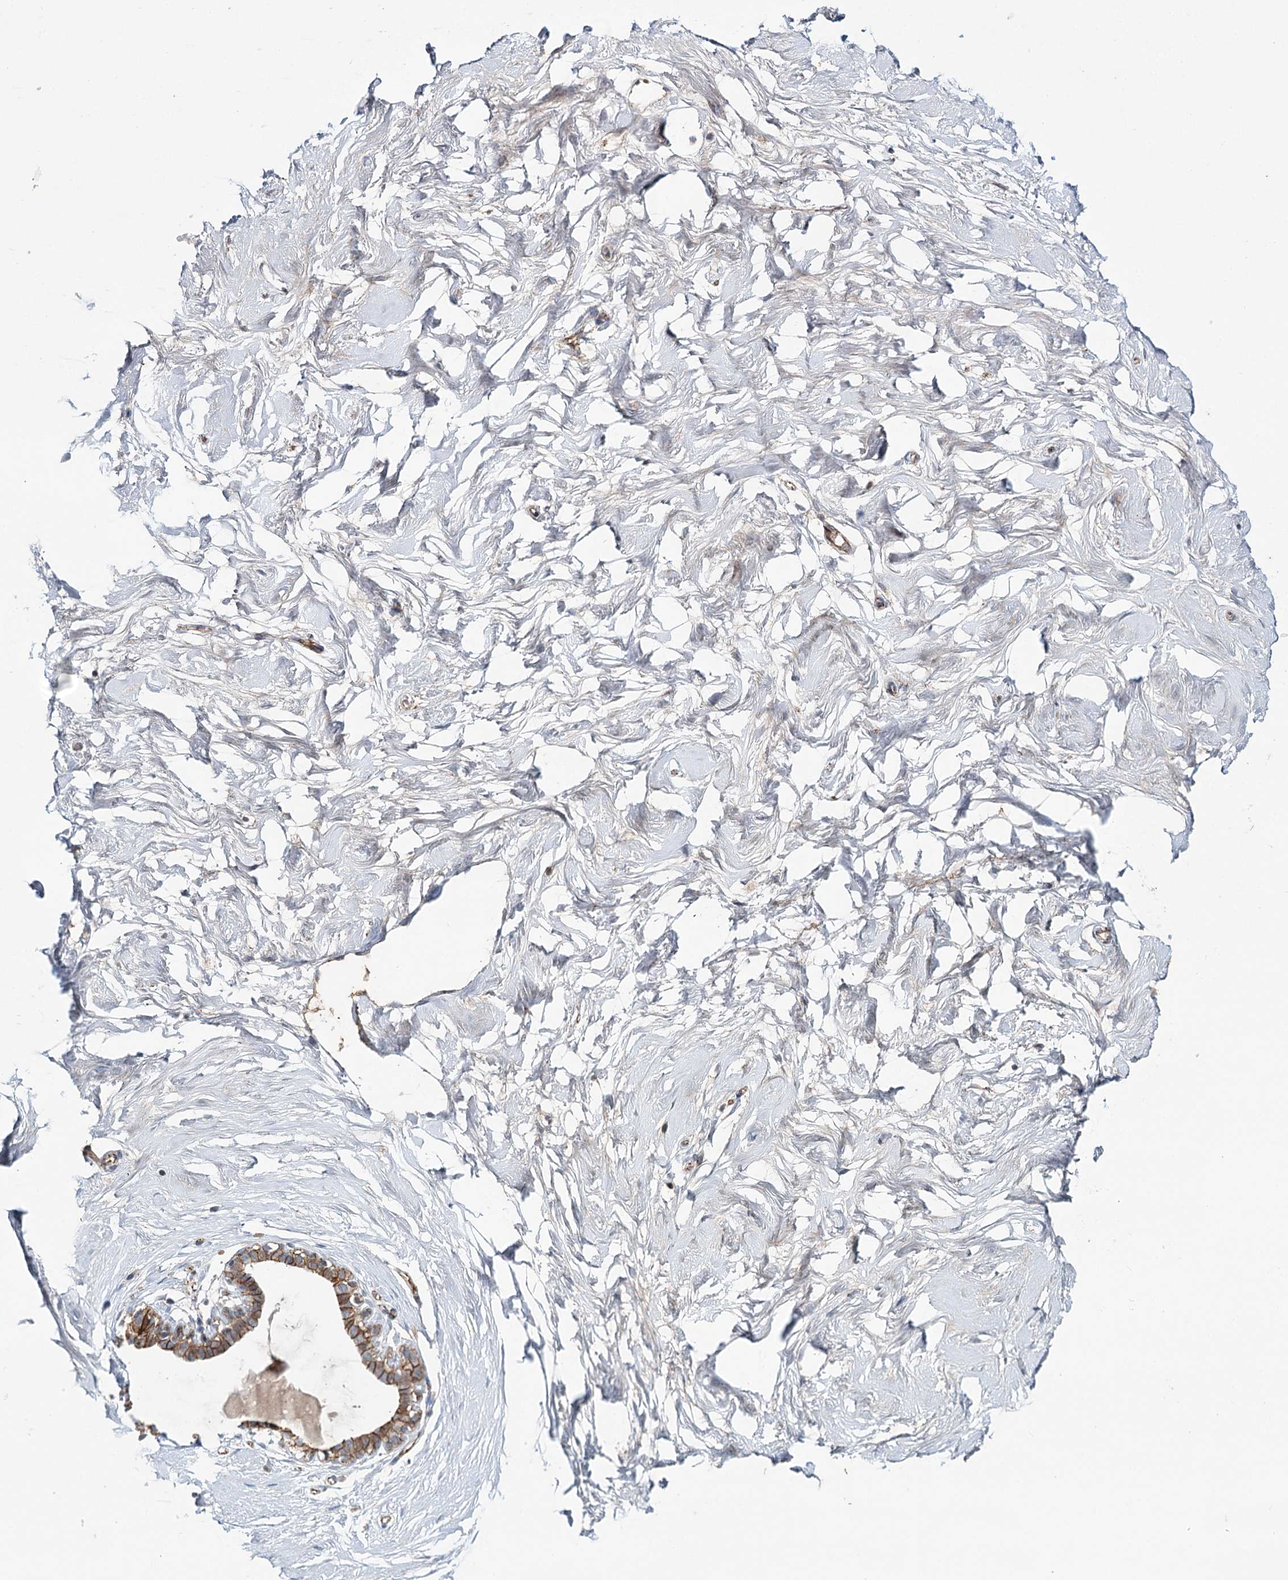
{"staining": {"intensity": "negative", "quantity": "none", "location": "none"}, "tissue": "breast", "cell_type": "Adipocytes", "image_type": "normal", "snomed": [{"axis": "morphology", "description": "Normal tissue, NOS"}, {"axis": "morphology", "description": "Adenoma, NOS"}, {"axis": "topography", "description": "Breast"}], "caption": "High magnification brightfield microscopy of unremarkable breast stained with DAB (3,3'-diaminobenzidine) (brown) and counterstained with hematoxylin (blue): adipocytes show no significant positivity. (DAB (3,3'-diaminobenzidine) immunohistochemistry visualized using brightfield microscopy, high magnification).", "gene": "PKP4", "patient": {"sex": "female", "age": 23}}